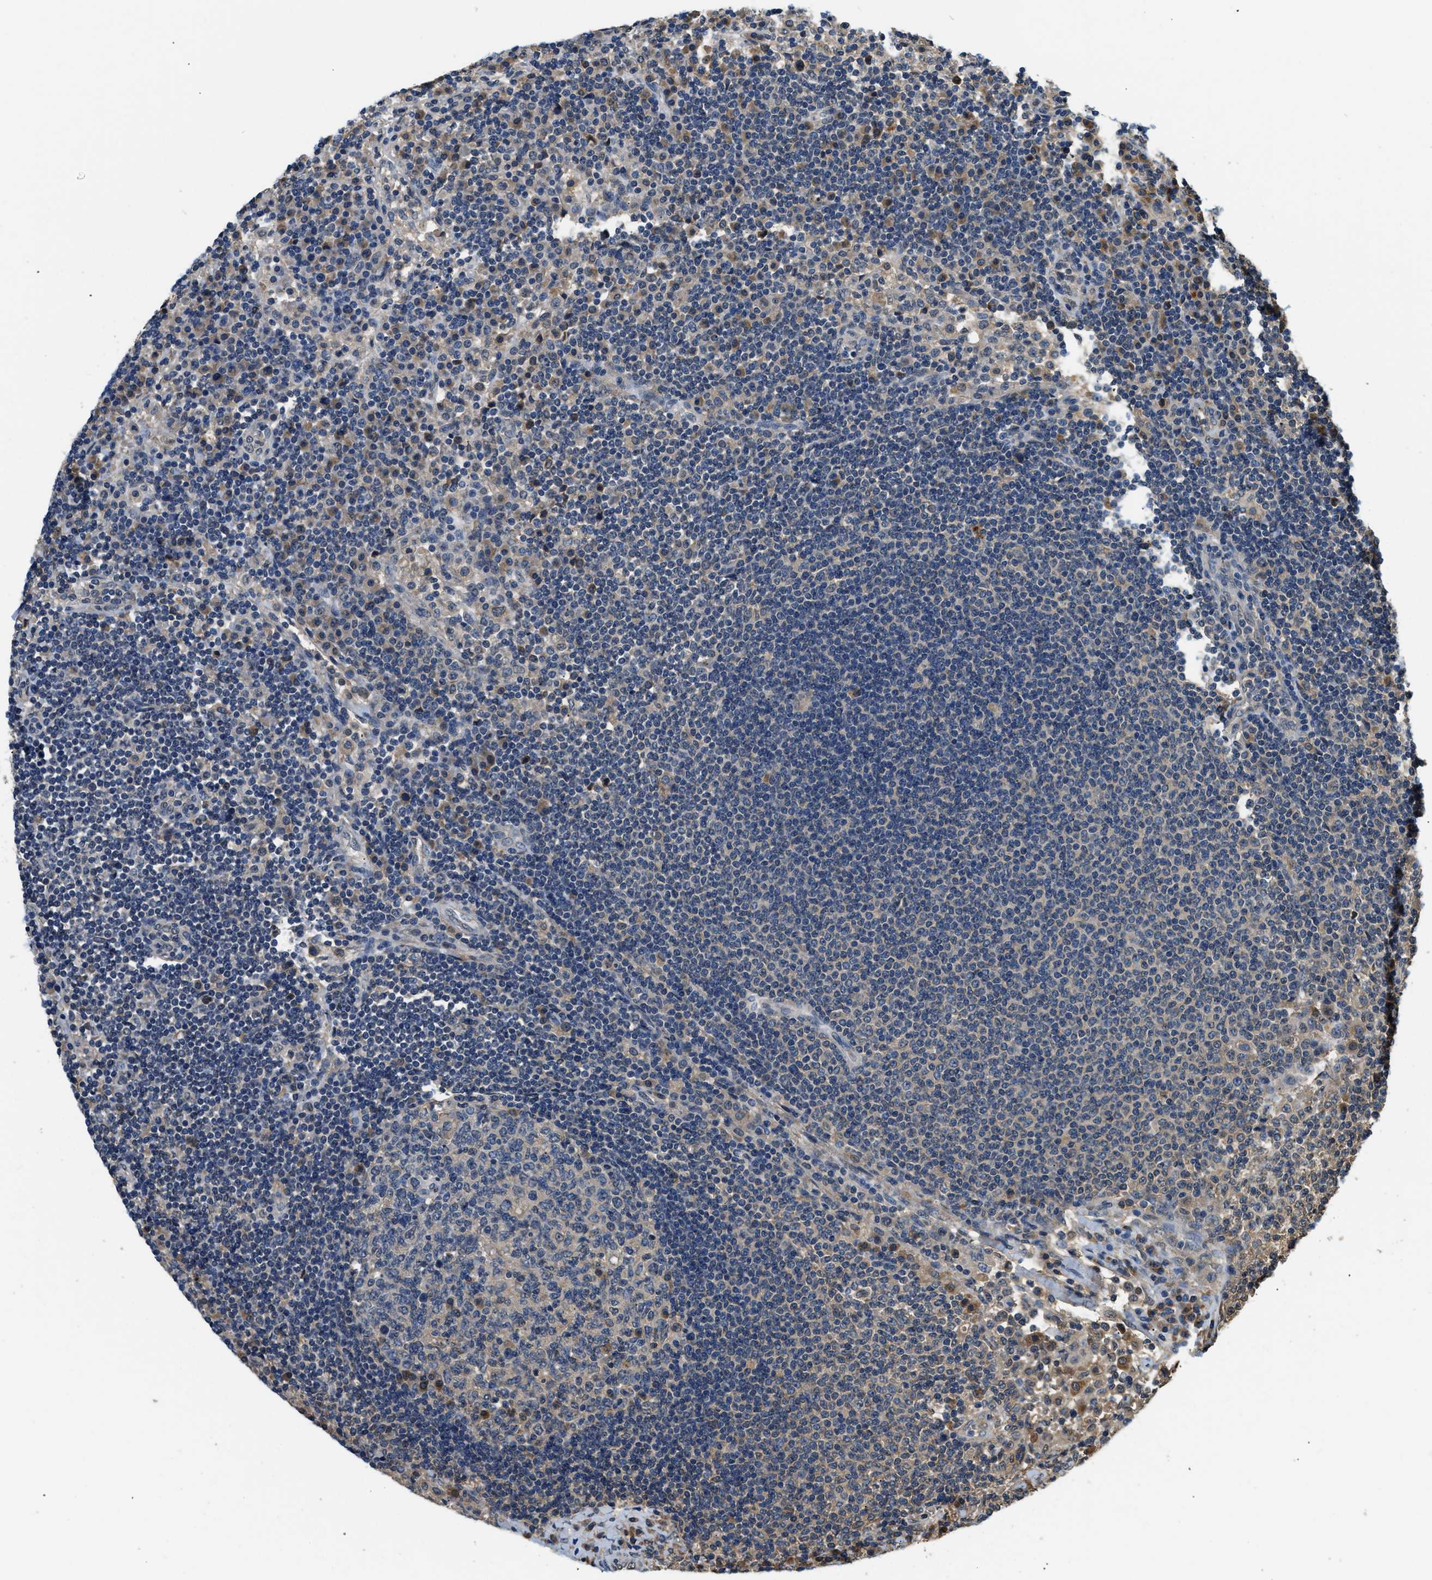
{"staining": {"intensity": "moderate", "quantity": "<25%", "location": "cytoplasmic/membranous"}, "tissue": "lymph node", "cell_type": "Germinal center cells", "image_type": "normal", "snomed": [{"axis": "morphology", "description": "Normal tissue, NOS"}, {"axis": "topography", "description": "Lymph node"}], "caption": "Moderate cytoplasmic/membranous positivity for a protein is seen in approximately <25% of germinal center cells of benign lymph node using IHC.", "gene": "BCL7C", "patient": {"sex": "female", "age": 53}}